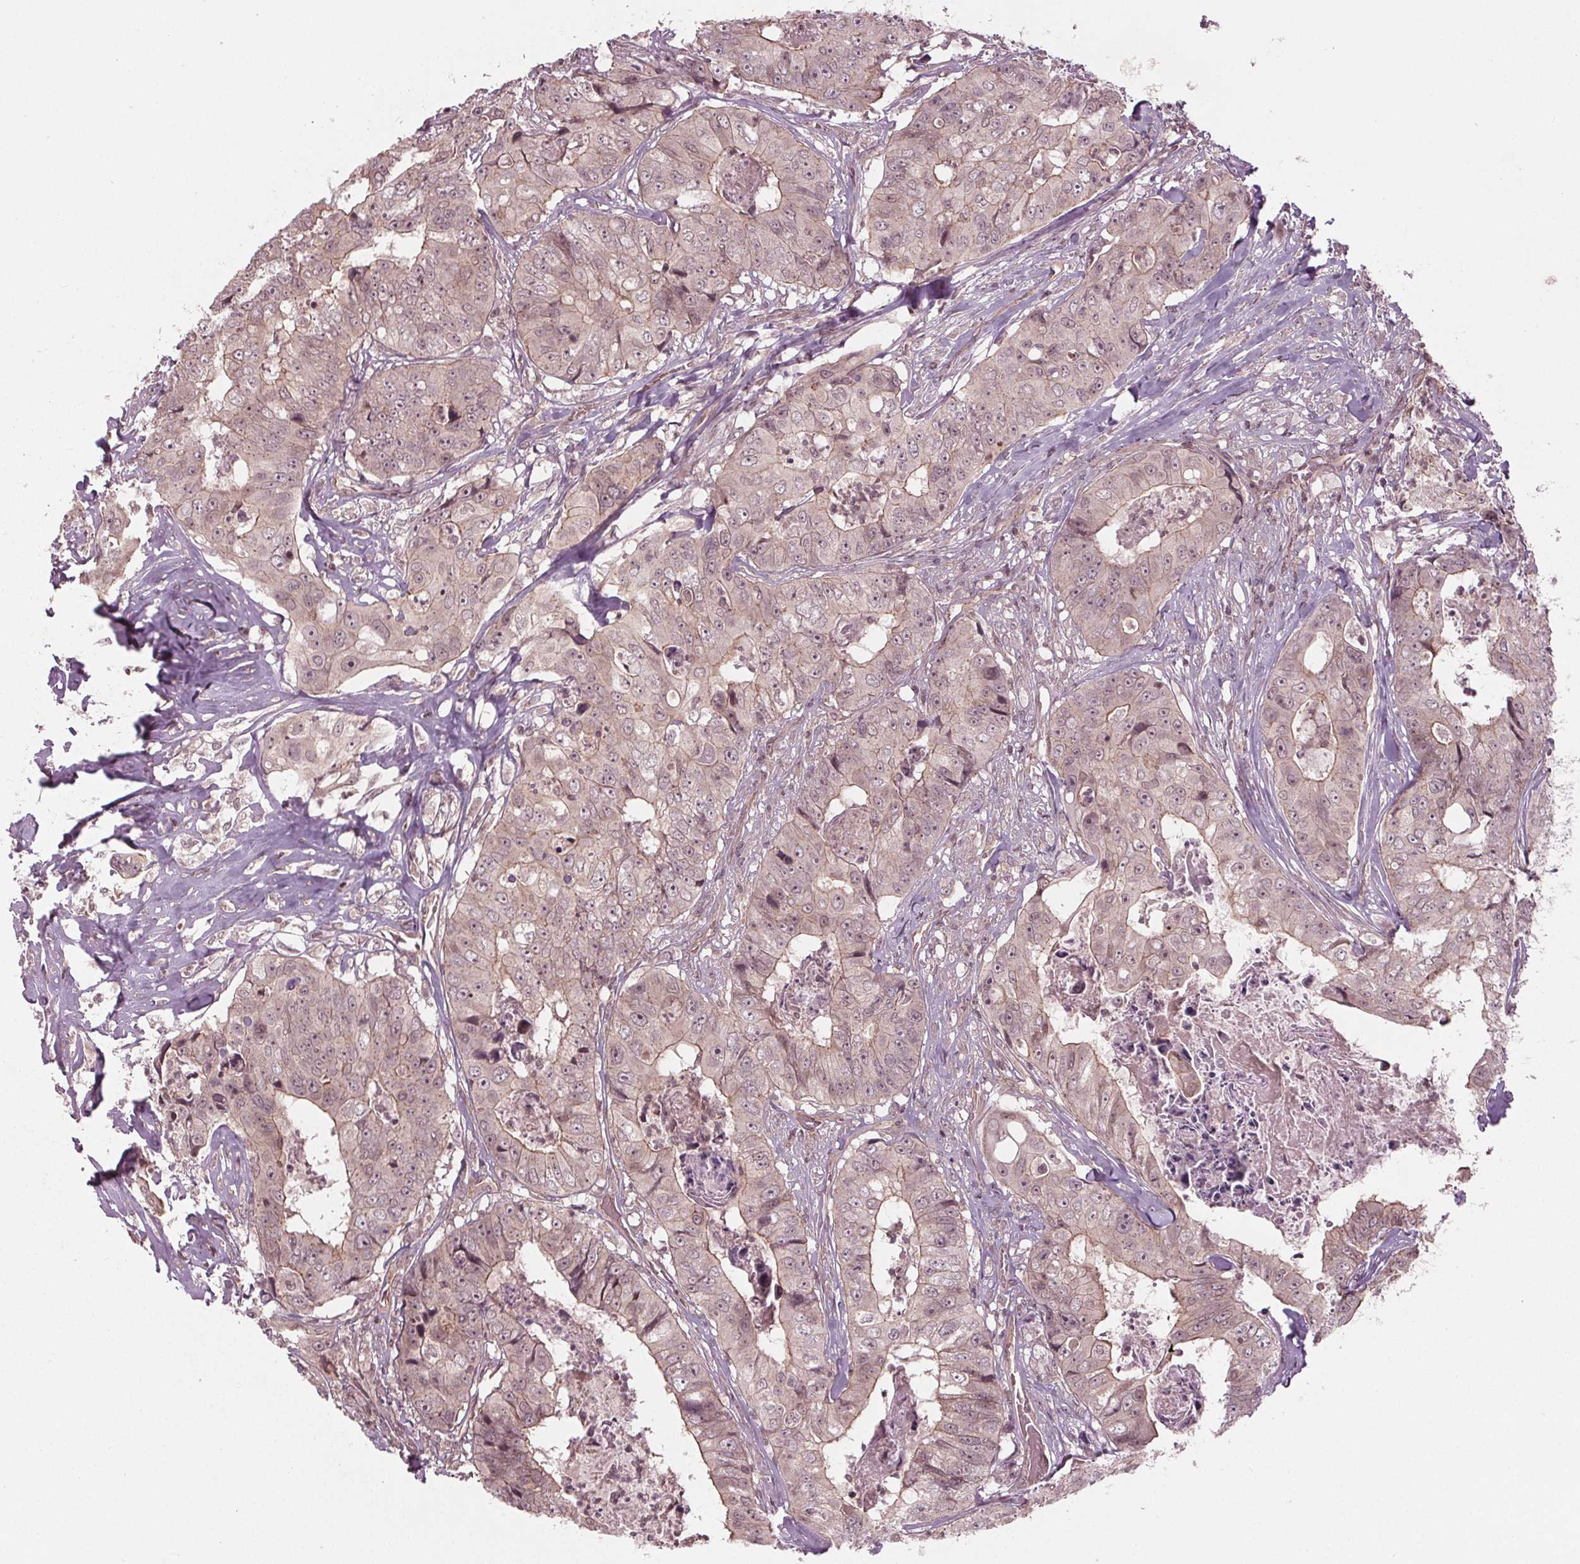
{"staining": {"intensity": "weak", "quantity": "<25%", "location": "cytoplasmic/membranous"}, "tissue": "colorectal cancer", "cell_type": "Tumor cells", "image_type": "cancer", "snomed": [{"axis": "morphology", "description": "Adenocarcinoma, NOS"}, {"axis": "topography", "description": "Rectum"}], "caption": "Photomicrograph shows no protein staining in tumor cells of colorectal adenocarcinoma tissue. (Brightfield microscopy of DAB (3,3'-diaminobenzidine) immunohistochemistry at high magnification).", "gene": "BTBD1", "patient": {"sex": "female", "age": 62}}